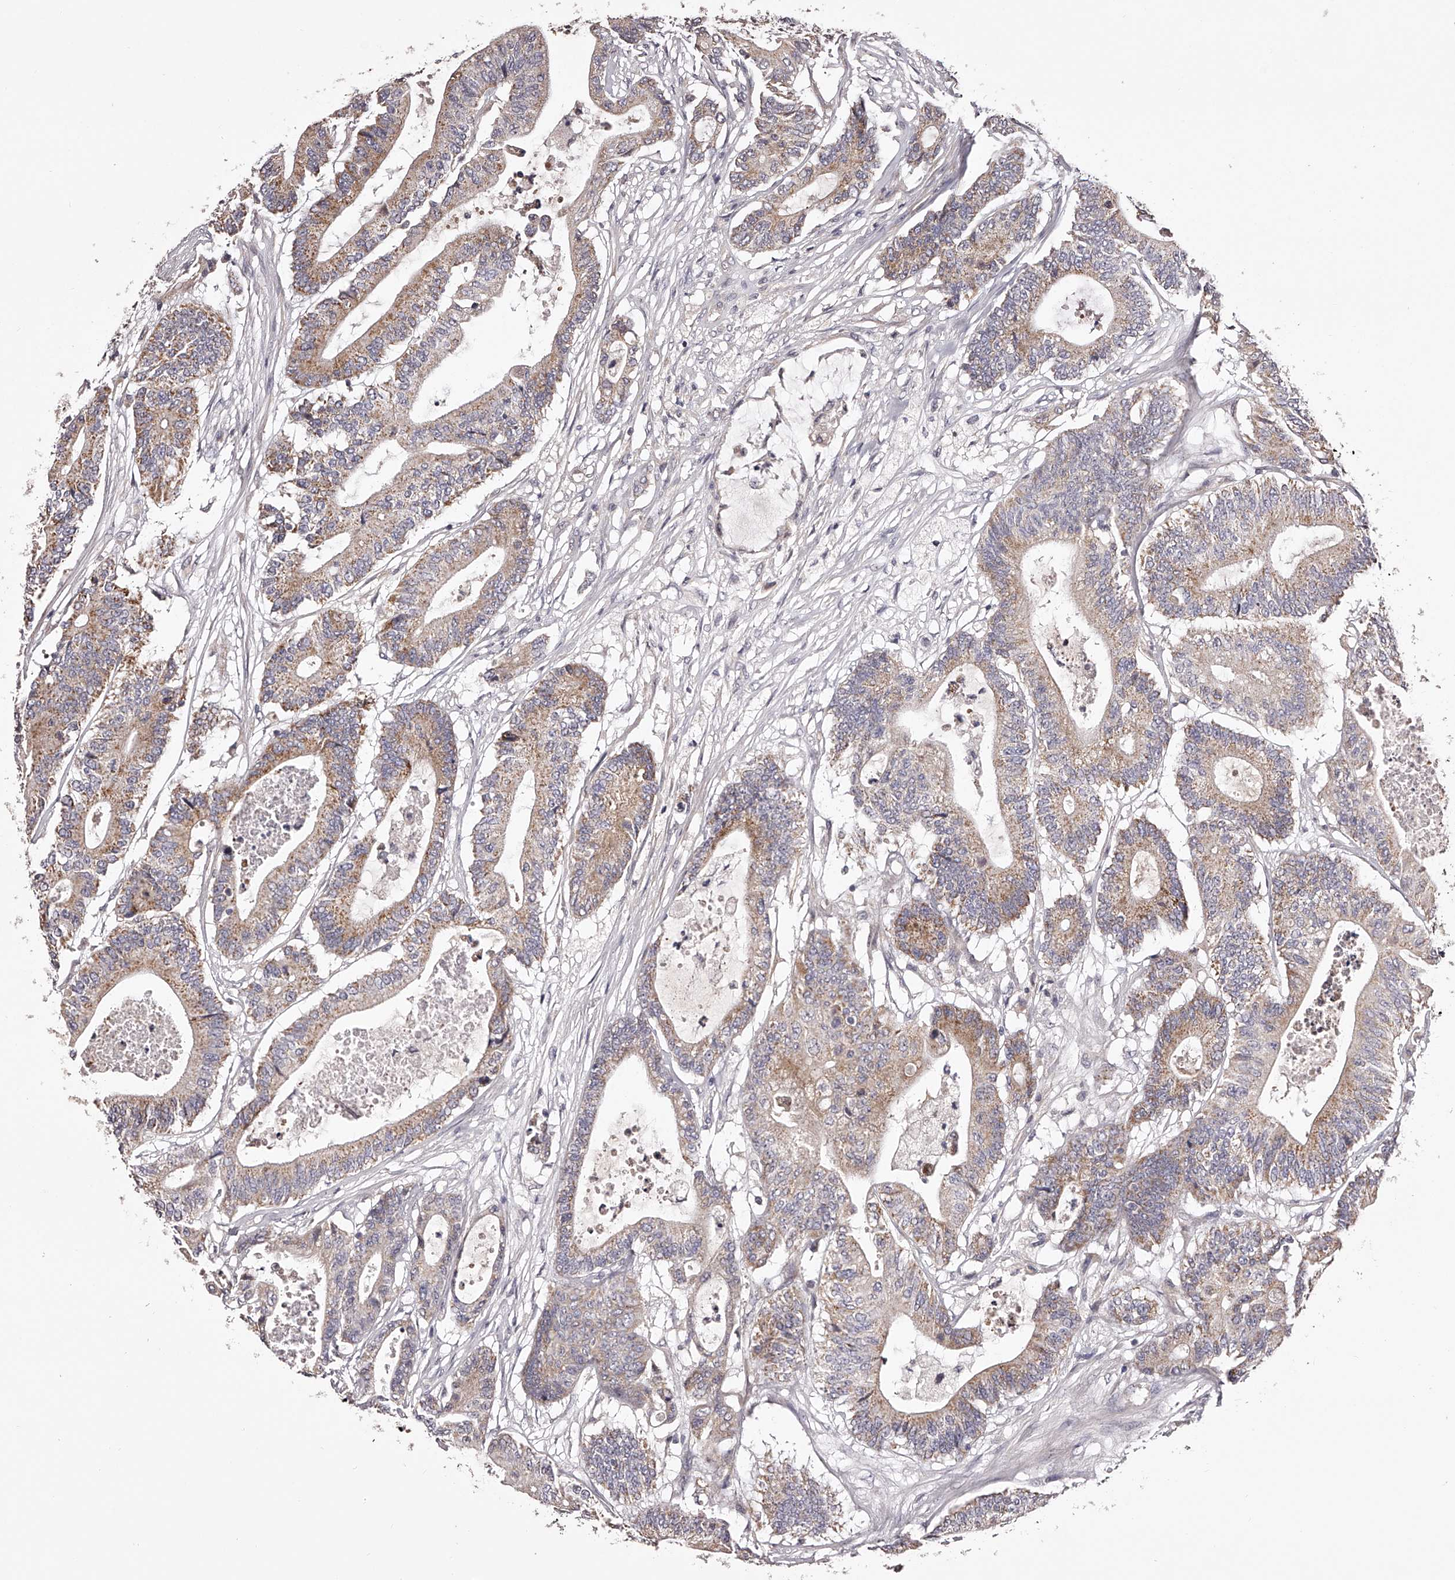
{"staining": {"intensity": "moderate", "quantity": ">75%", "location": "cytoplasmic/membranous"}, "tissue": "colorectal cancer", "cell_type": "Tumor cells", "image_type": "cancer", "snomed": [{"axis": "morphology", "description": "Adenocarcinoma, NOS"}, {"axis": "topography", "description": "Colon"}], "caption": "Colorectal cancer (adenocarcinoma) stained with a brown dye shows moderate cytoplasmic/membranous positive staining in approximately >75% of tumor cells.", "gene": "ODF2L", "patient": {"sex": "female", "age": 84}}